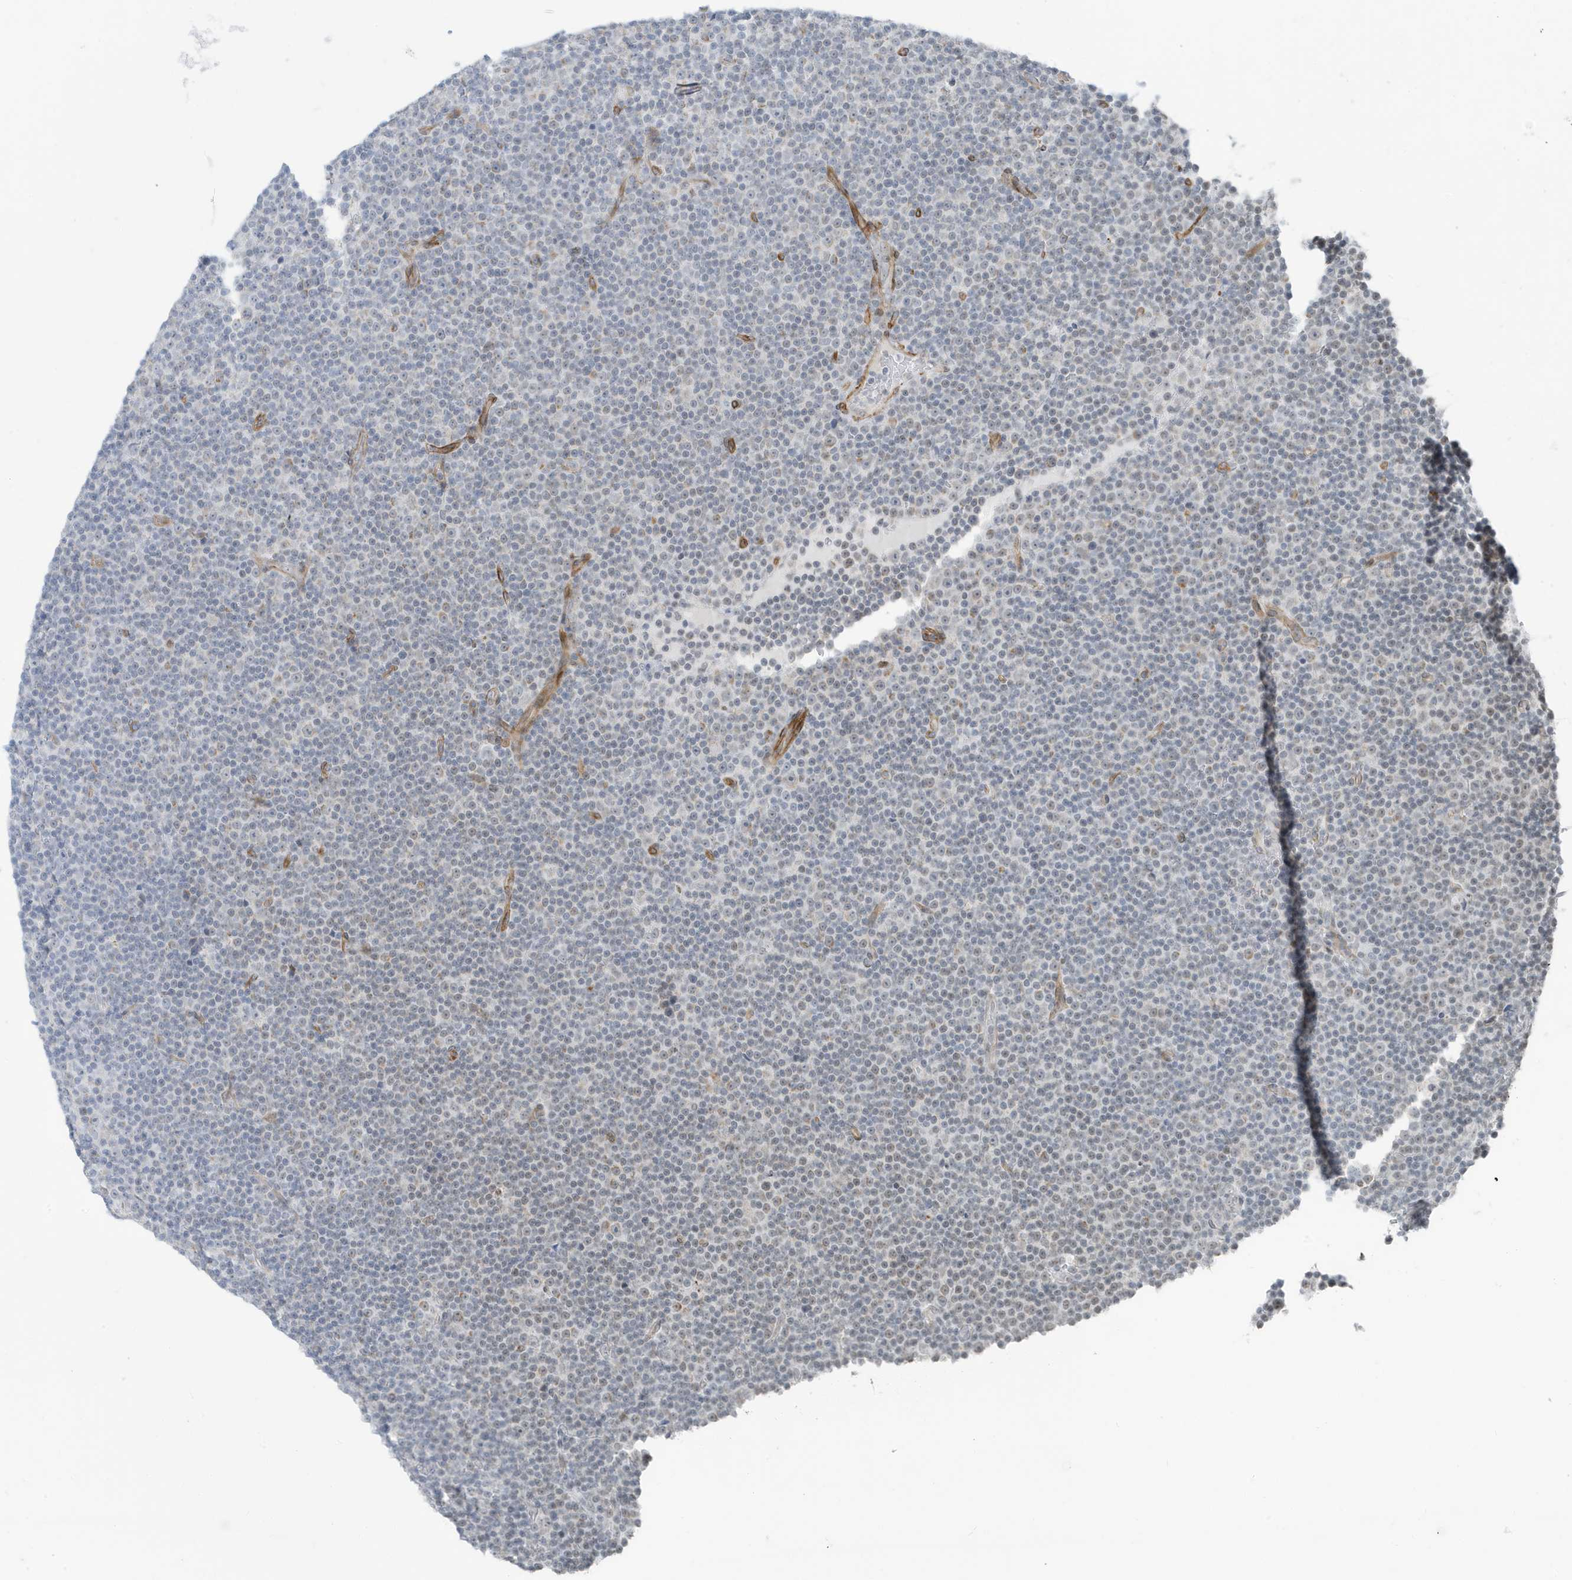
{"staining": {"intensity": "negative", "quantity": "none", "location": "none"}, "tissue": "lymphoma", "cell_type": "Tumor cells", "image_type": "cancer", "snomed": [{"axis": "morphology", "description": "Malignant lymphoma, non-Hodgkin's type, Low grade"}, {"axis": "topography", "description": "Lymph node"}], "caption": "DAB immunohistochemical staining of human lymphoma shows no significant staining in tumor cells.", "gene": "CHCHD4", "patient": {"sex": "female", "age": 67}}